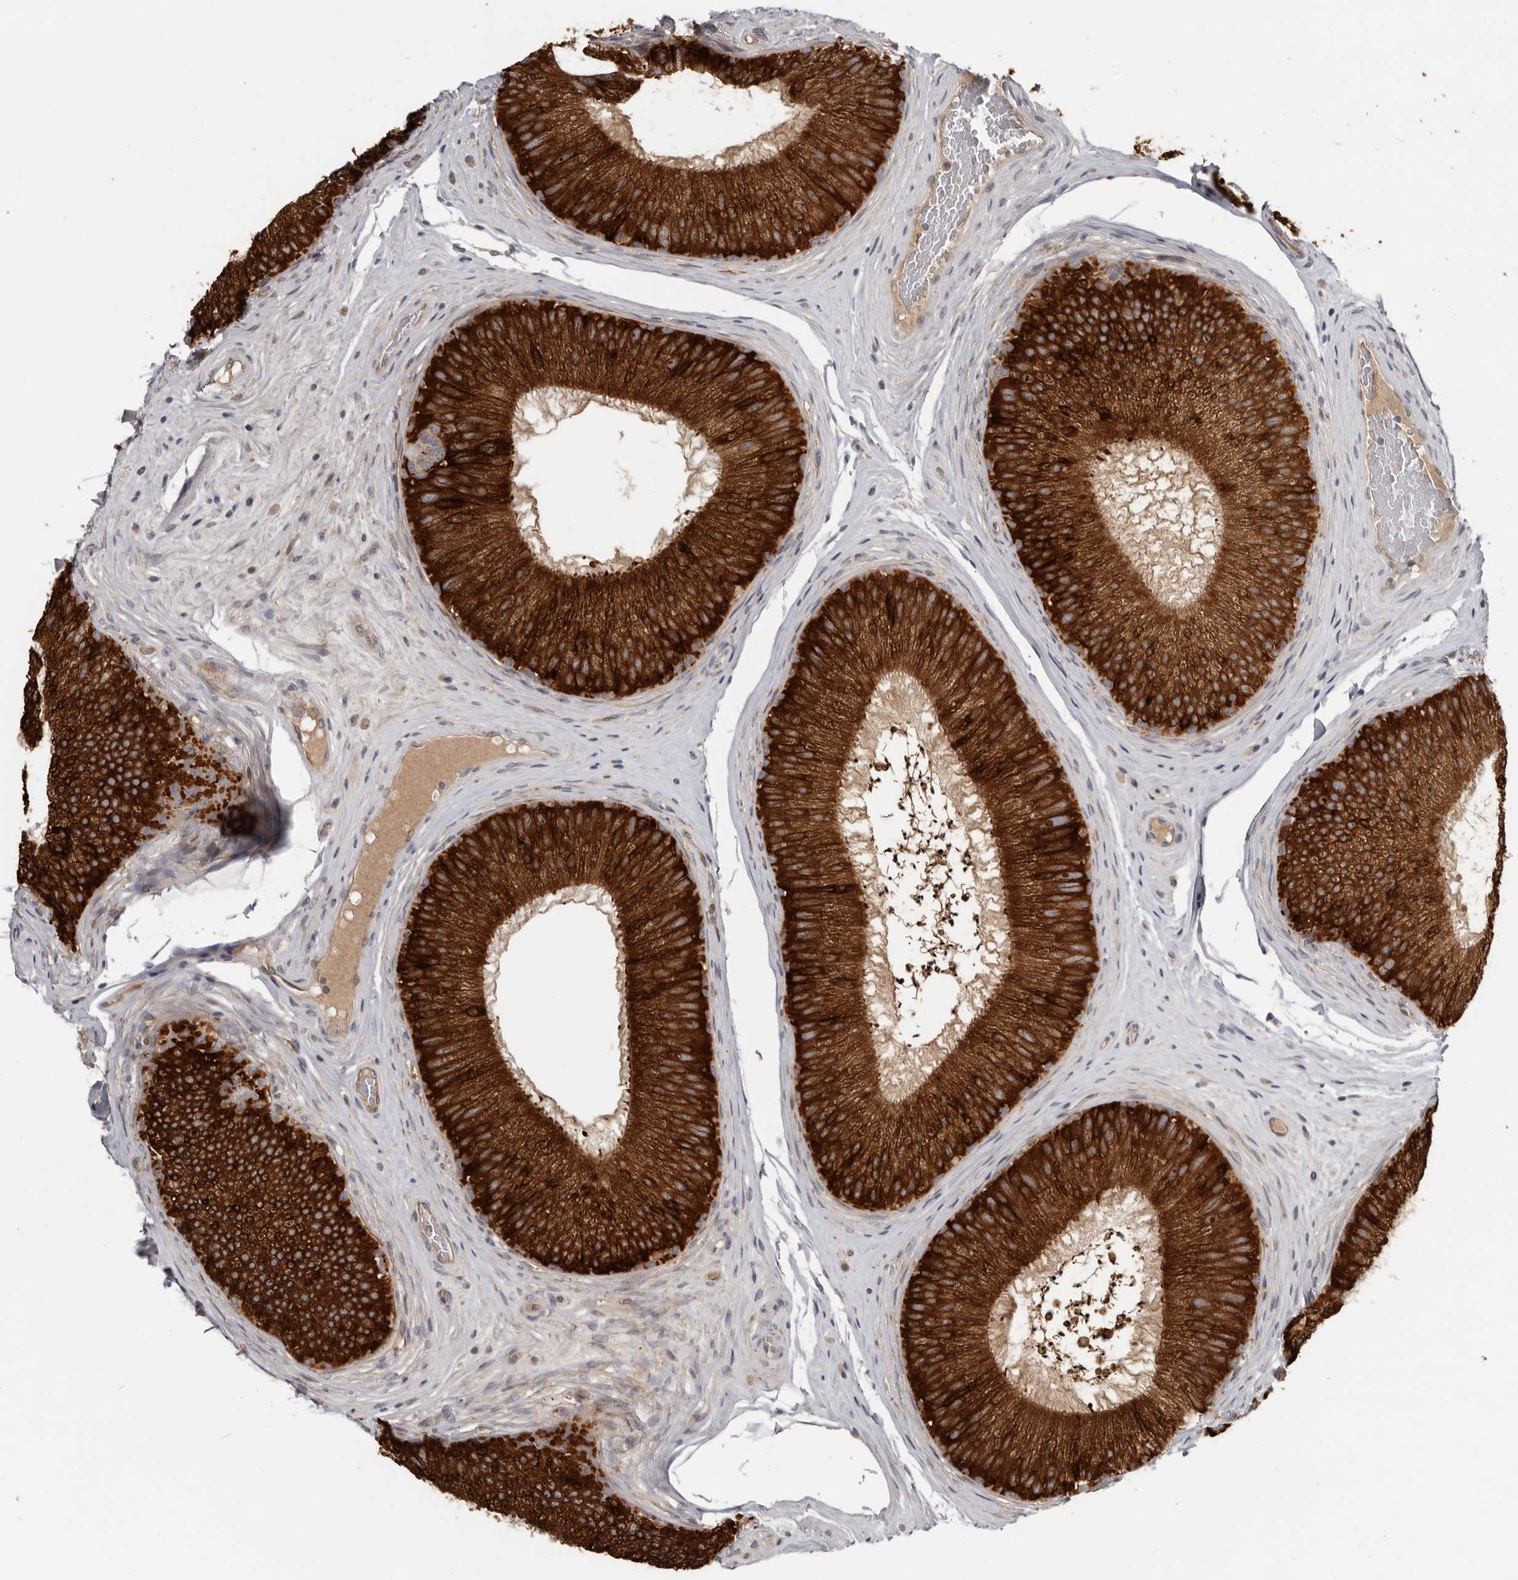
{"staining": {"intensity": "strong", "quantity": ">75%", "location": "cytoplasmic/membranous"}, "tissue": "epididymis", "cell_type": "Glandular cells", "image_type": "normal", "snomed": [{"axis": "morphology", "description": "Normal tissue, NOS"}, {"axis": "topography", "description": "Epididymis"}], "caption": "Epididymis stained with a brown dye displays strong cytoplasmic/membranous positive staining in approximately >75% of glandular cells.", "gene": "MTF1", "patient": {"sex": "male", "age": 45}}